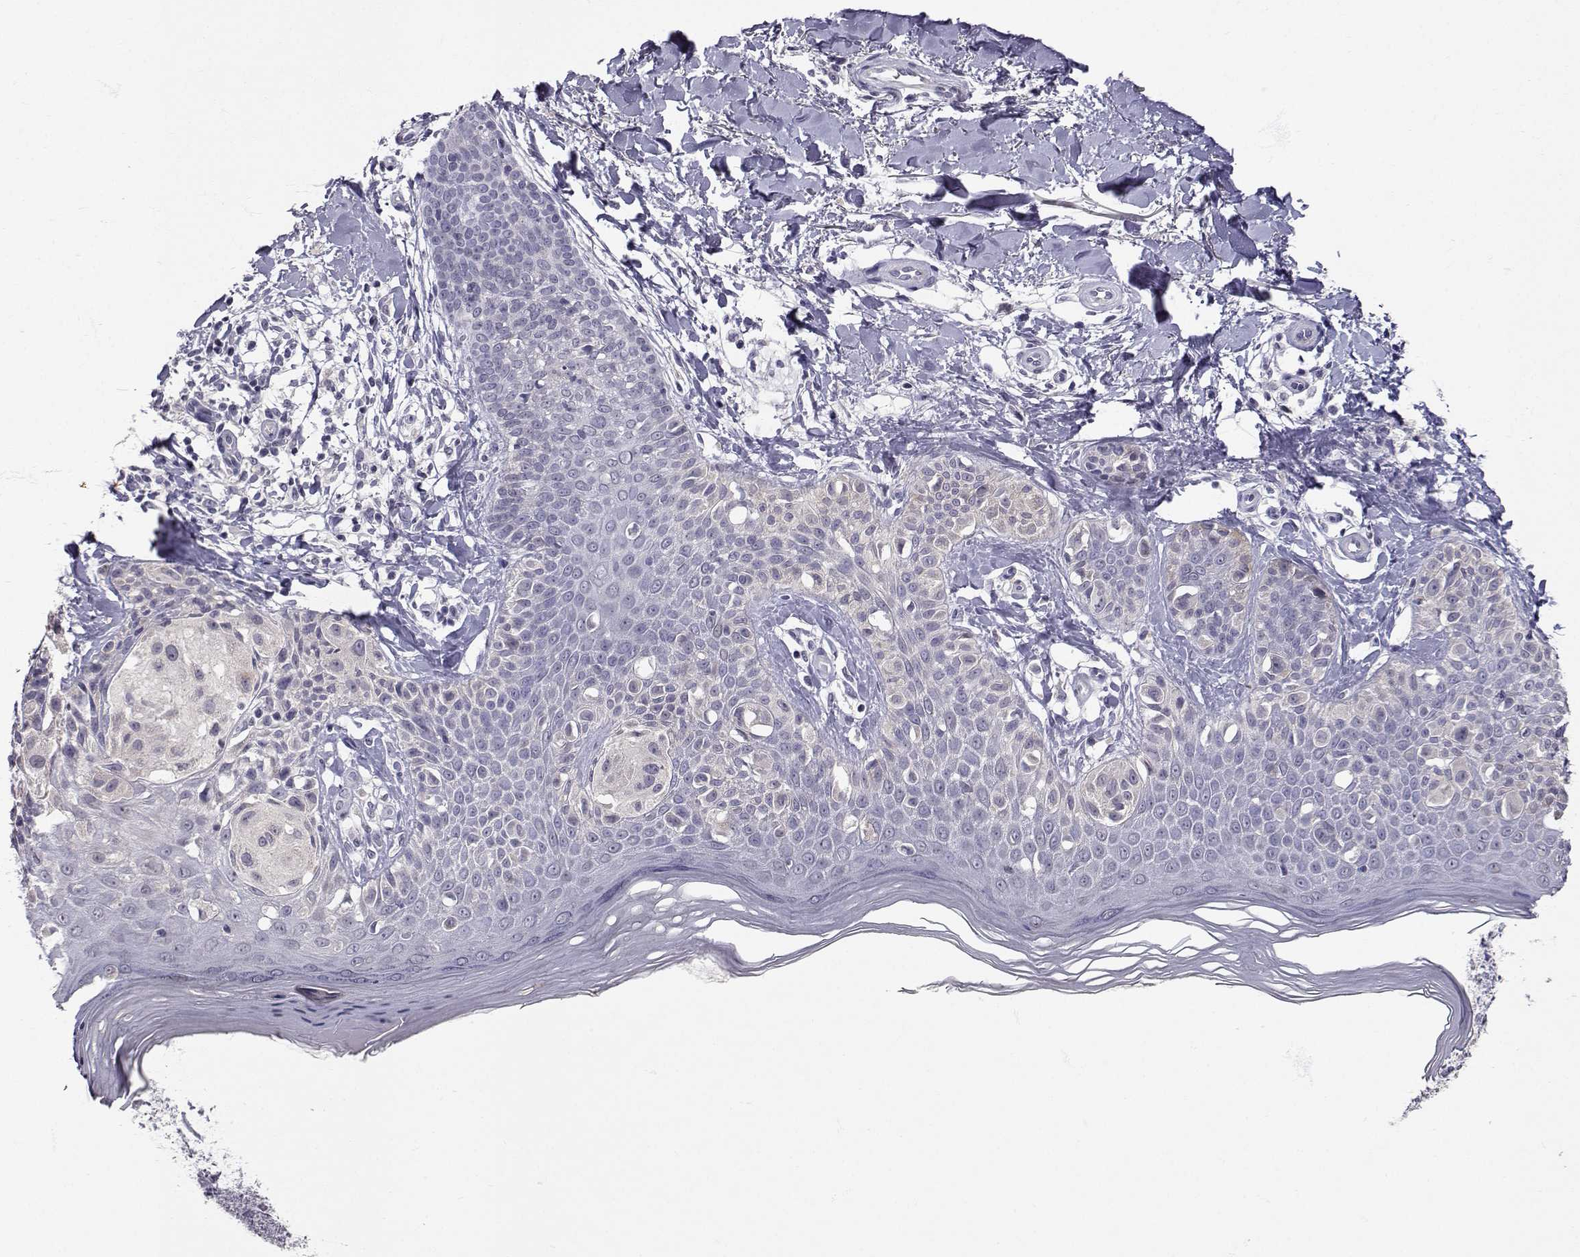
{"staining": {"intensity": "negative", "quantity": "none", "location": "none"}, "tissue": "melanoma", "cell_type": "Tumor cells", "image_type": "cancer", "snomed": [{"axis": "morphology", "description": "Malignant melanoma, NOS"}, {"axis": "topography", "description": "Skin"}], "caption": "Immunohistochemical staining of human malignant melanoma reveals no significant positivity in tumor cells.", "gene": "SLC6A3", "patient": {"sex": "female", "age": 73}}